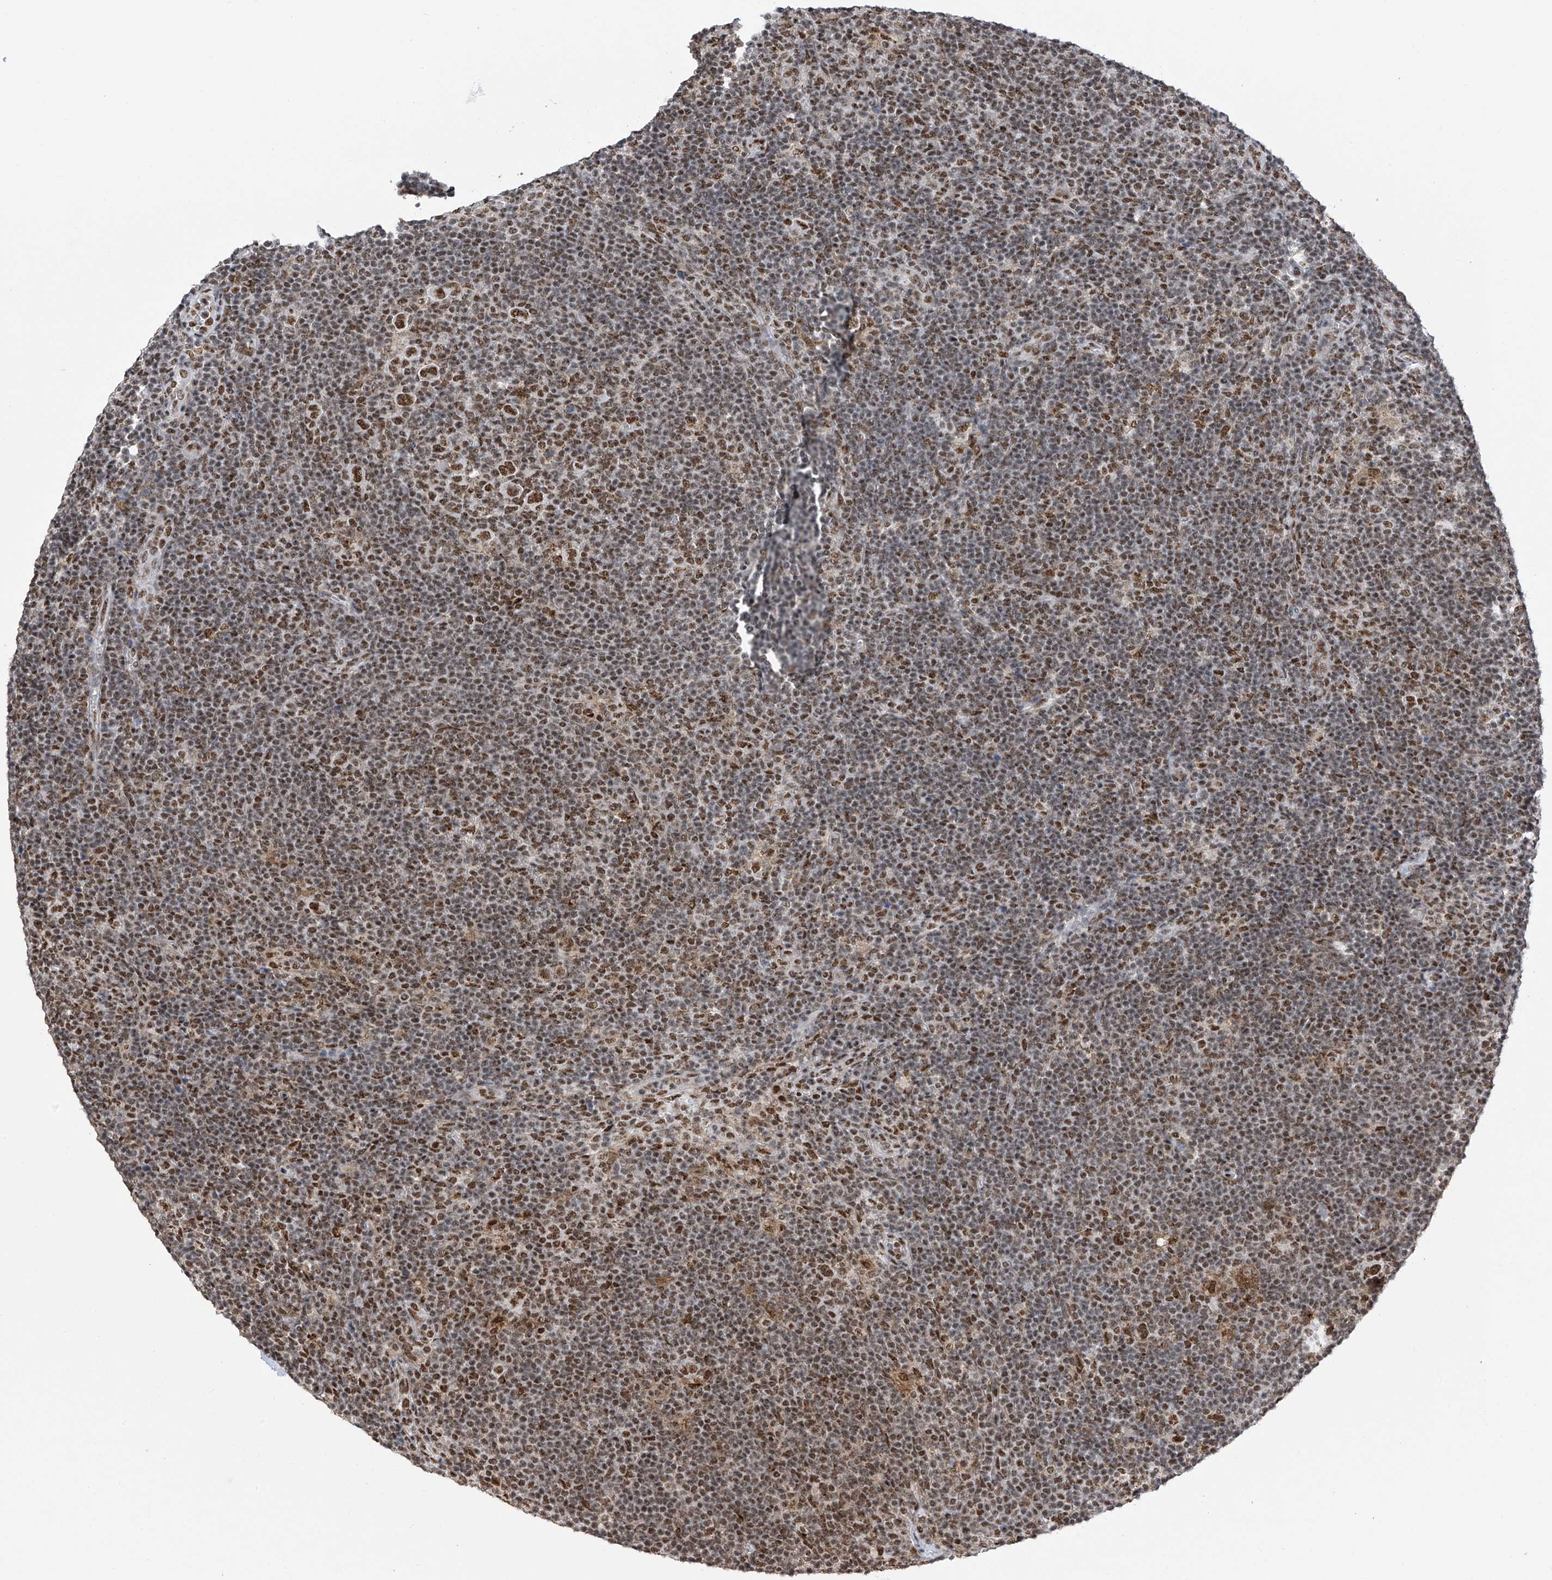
{"staining": {"intensity": "moderate", "quantity": ">75%", "location": "cytoplasmic/membranous,nuclear"}, "tissue": "lymphoma", "cell_type": "Tumor cells", "image_type": "cancer", "snomed": [{"axis": "morphology", "description": "Hodgkin's disease, NOS"}, {"axis": "topography", "description": "Lymph node"}], "caption": "There is medium levels of moderate cytoplasmic/membranous and nuclear expression in tumor cells of lymphoma, as demonstrated by immunohistochemical staining (brown color).", "gene": "APLF", "patient": {"sex": "female", "age": 57}}